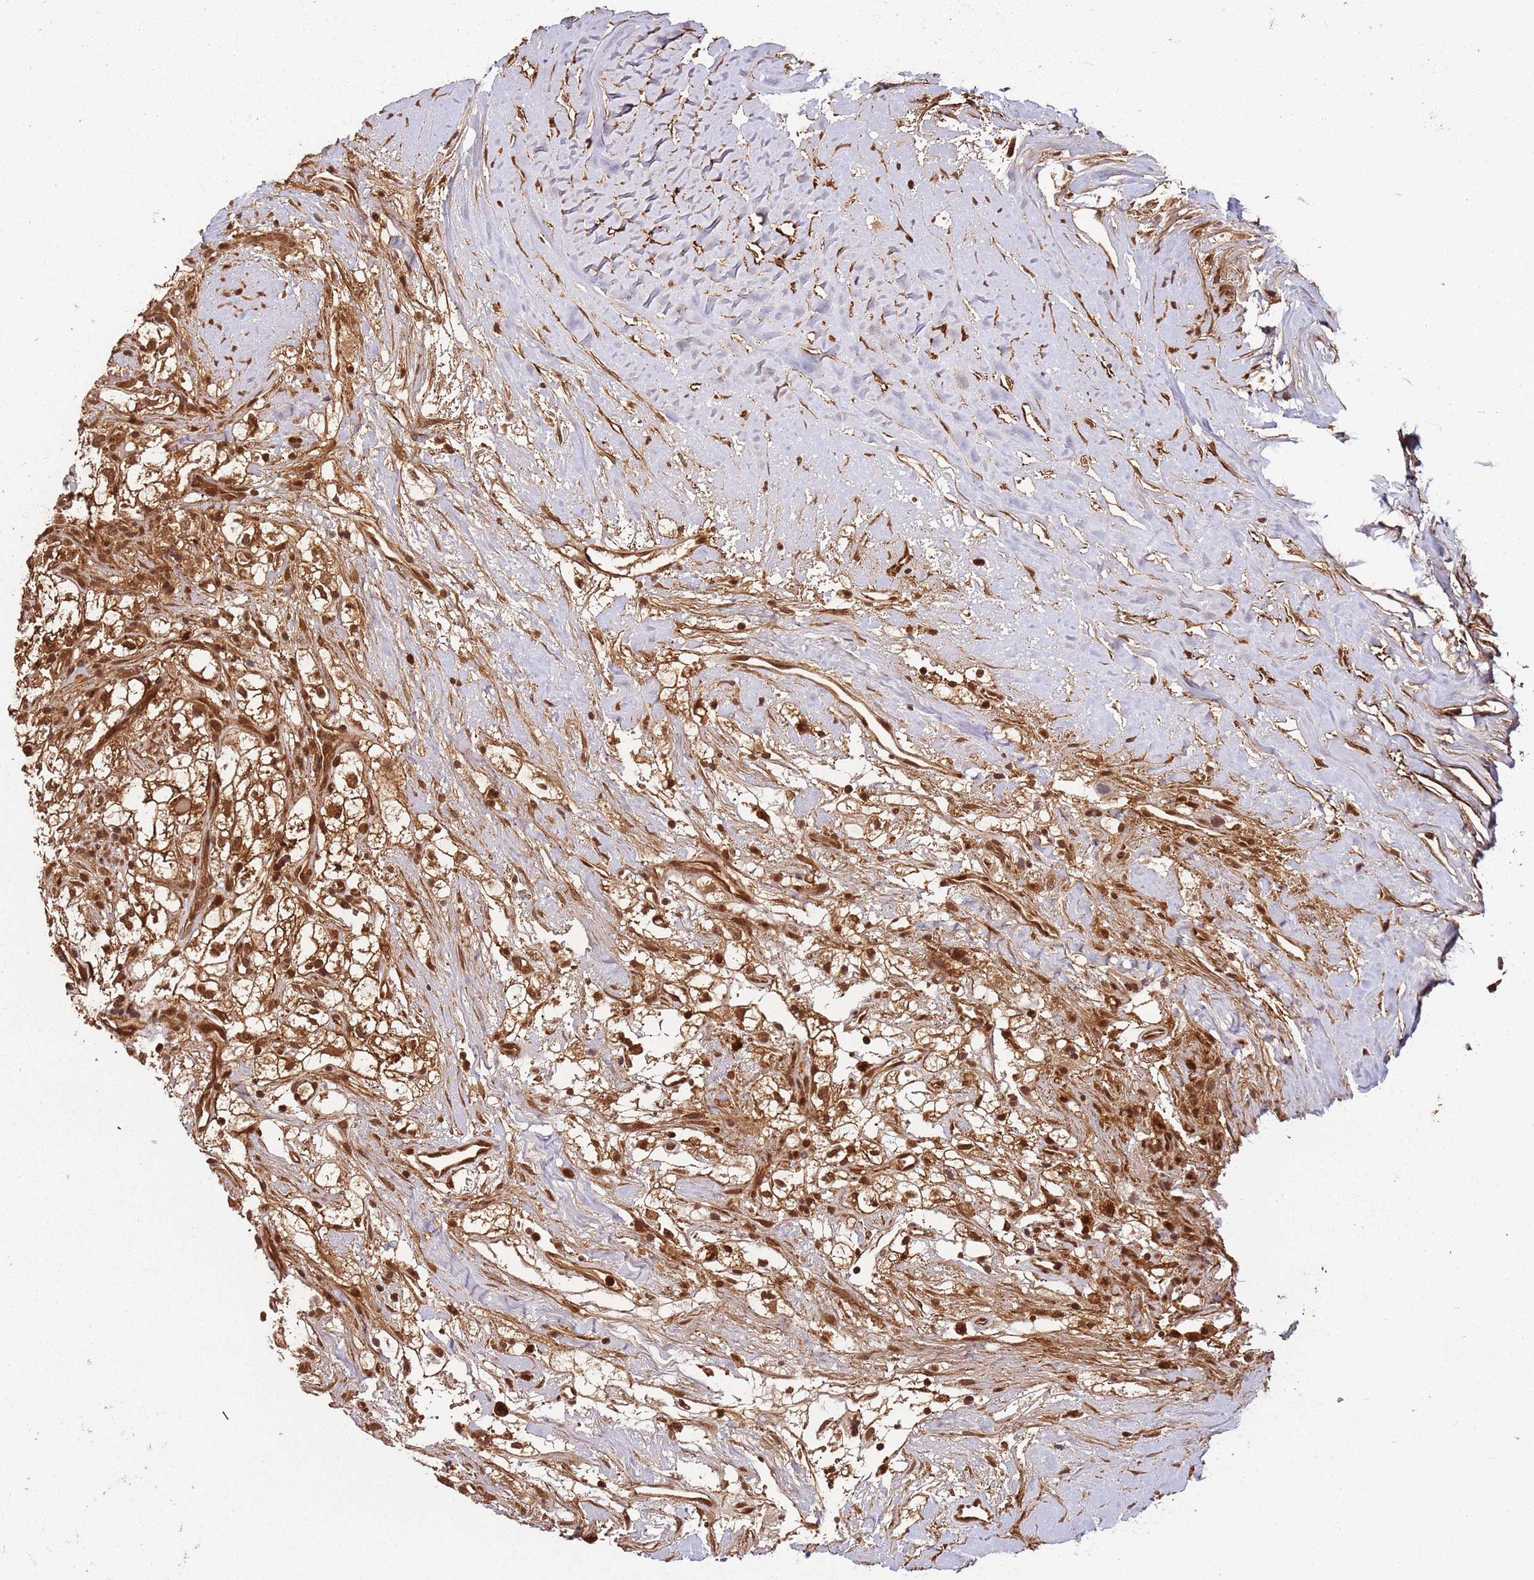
{"staining": {"intensity": "strong", "quantity": ">75%", "location": "cytoplasmic/membranous,nuclear"}, "tissue": "renal cancer", "cell_type": "Tumor cells", "image_type": "cancer", "snomed": [{"axis": "morphology", "description": "Adenocarcinoma, NOS"}, {"axis": "topography", "description": "Kidney"}], "caption": "Immunohistochemical staining of human adenocarcinoma (renal) exhibits high levels of strong cytoplasmic/membranous and nuclear staining in approximately >75% of tumor cells.", "gene": "PGLS", "patient": {"sex": "male", "age": 59}}